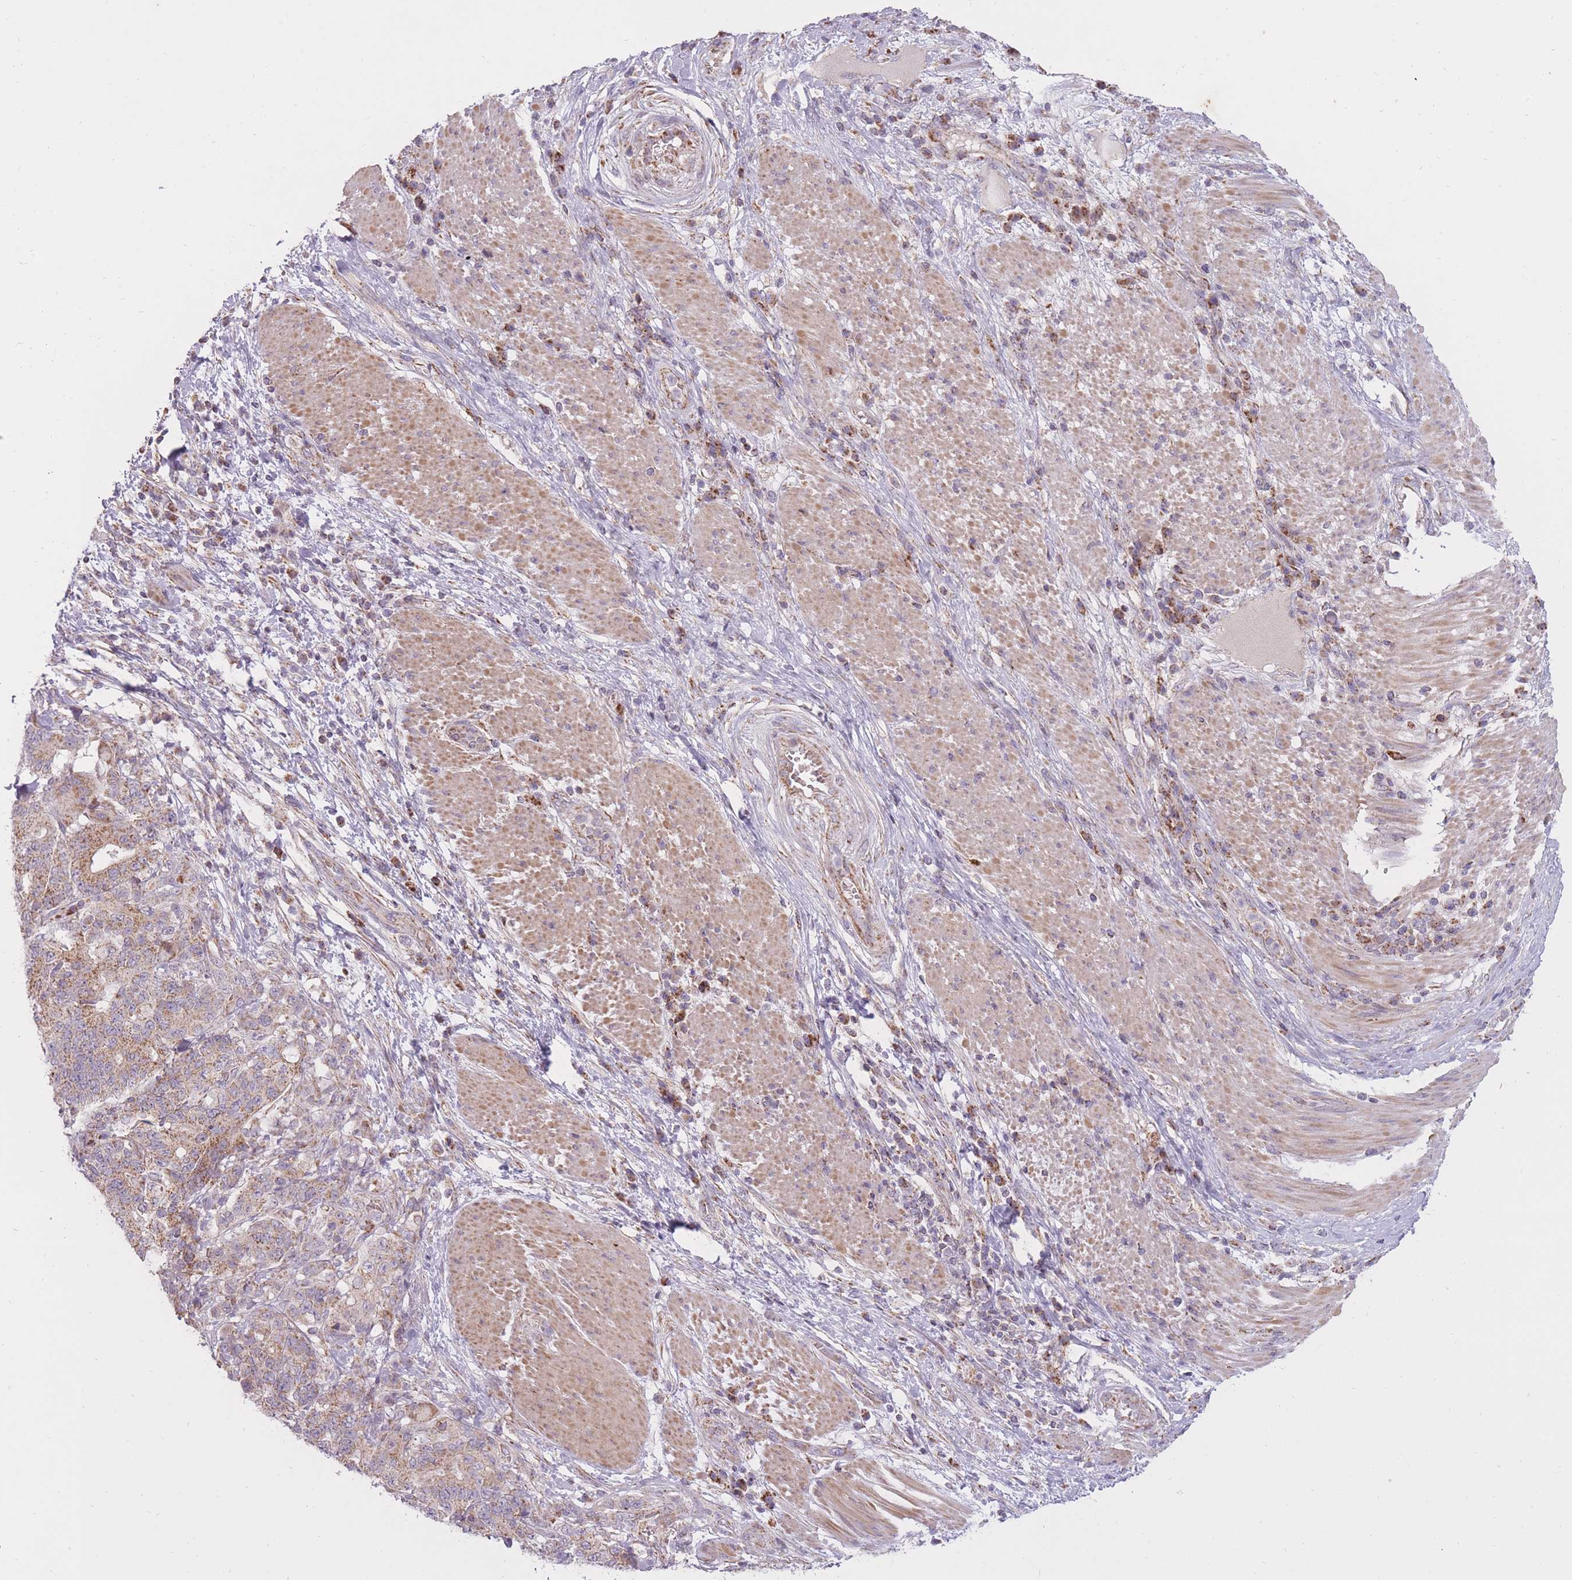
{"staining": {"intensity": "moderate", "quantity": ">75%", "location": "cytoplasmic/membranous"}, "tissue": "stomach cancer", "cell_type": "Tumor cells", "image_type": "cancer", "snomed": [{"axis": "morphology", "description": "Normal tissue, NOS"}, {"axis": "morphology", "description": "Adenocarcinoma, NOS"}, {"axis": "topography", "description": "Stomach"}], "caption": "Human stomach cancer (adenocarcinoma) stained for a protein (brown) exhibits moderate cytoplasmic/membranous positive expression in about >75% of tumor cells.", "gene": "LIN7C", "patient": {"sex": "female", "age": 64}}